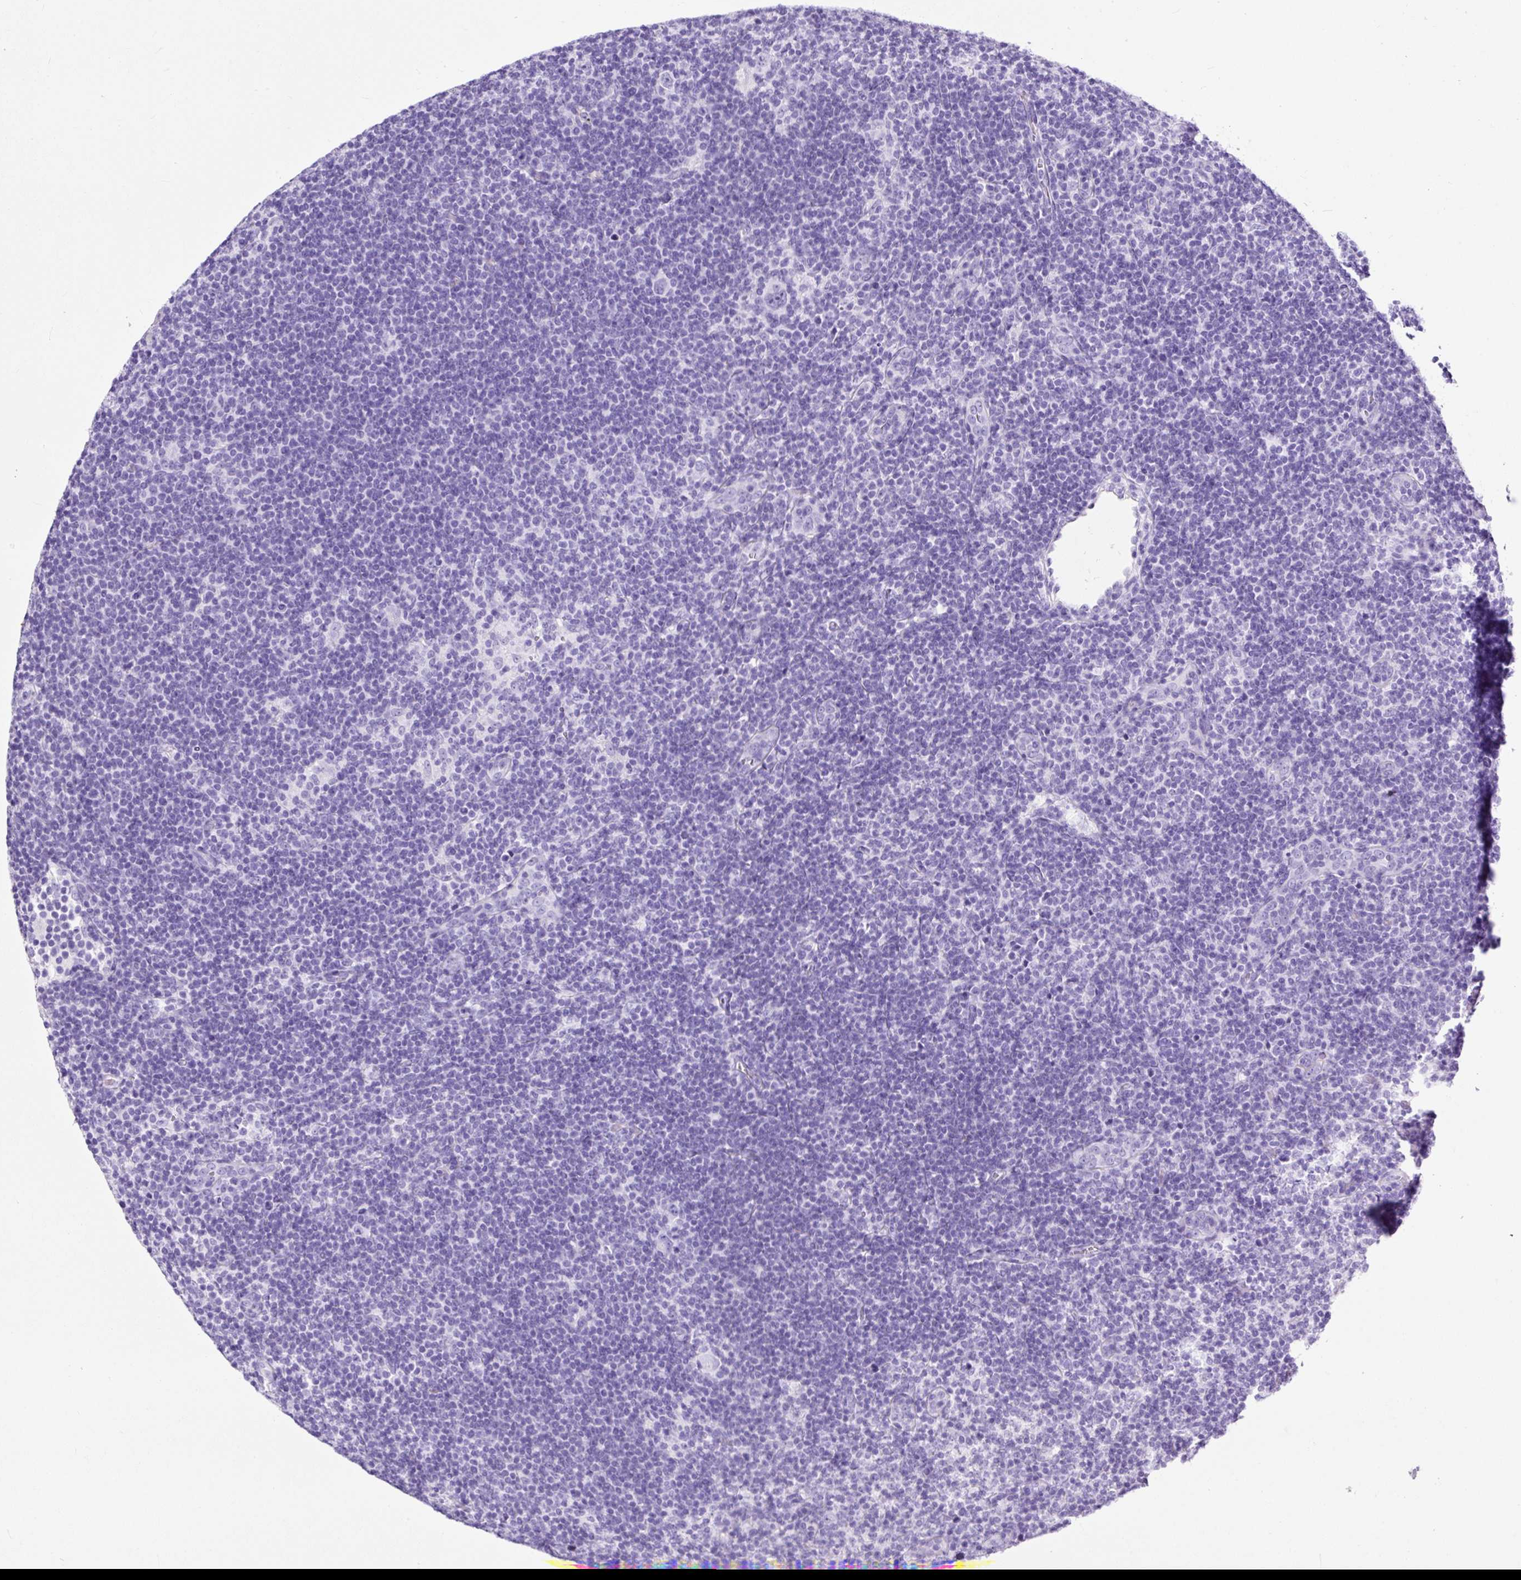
{"staining": {"intensity": "negative", "quantity": "none", "location": "none"}, "tissue": "lymphoma", "cell_type": "Tumor cells", "image_type": "cancer", "snomed": [{"axis": "morphology", "description": "Hodgkin's disease, NOS"}, {"axis": "topography", "description": "Lymph node"}], "caption": "DAB immunohistochemical staining of human Hodgkin's disease shows no significant staining in tumor cells.", "gene": "NTS", "patient": {"sex": "female", "age": 57}}